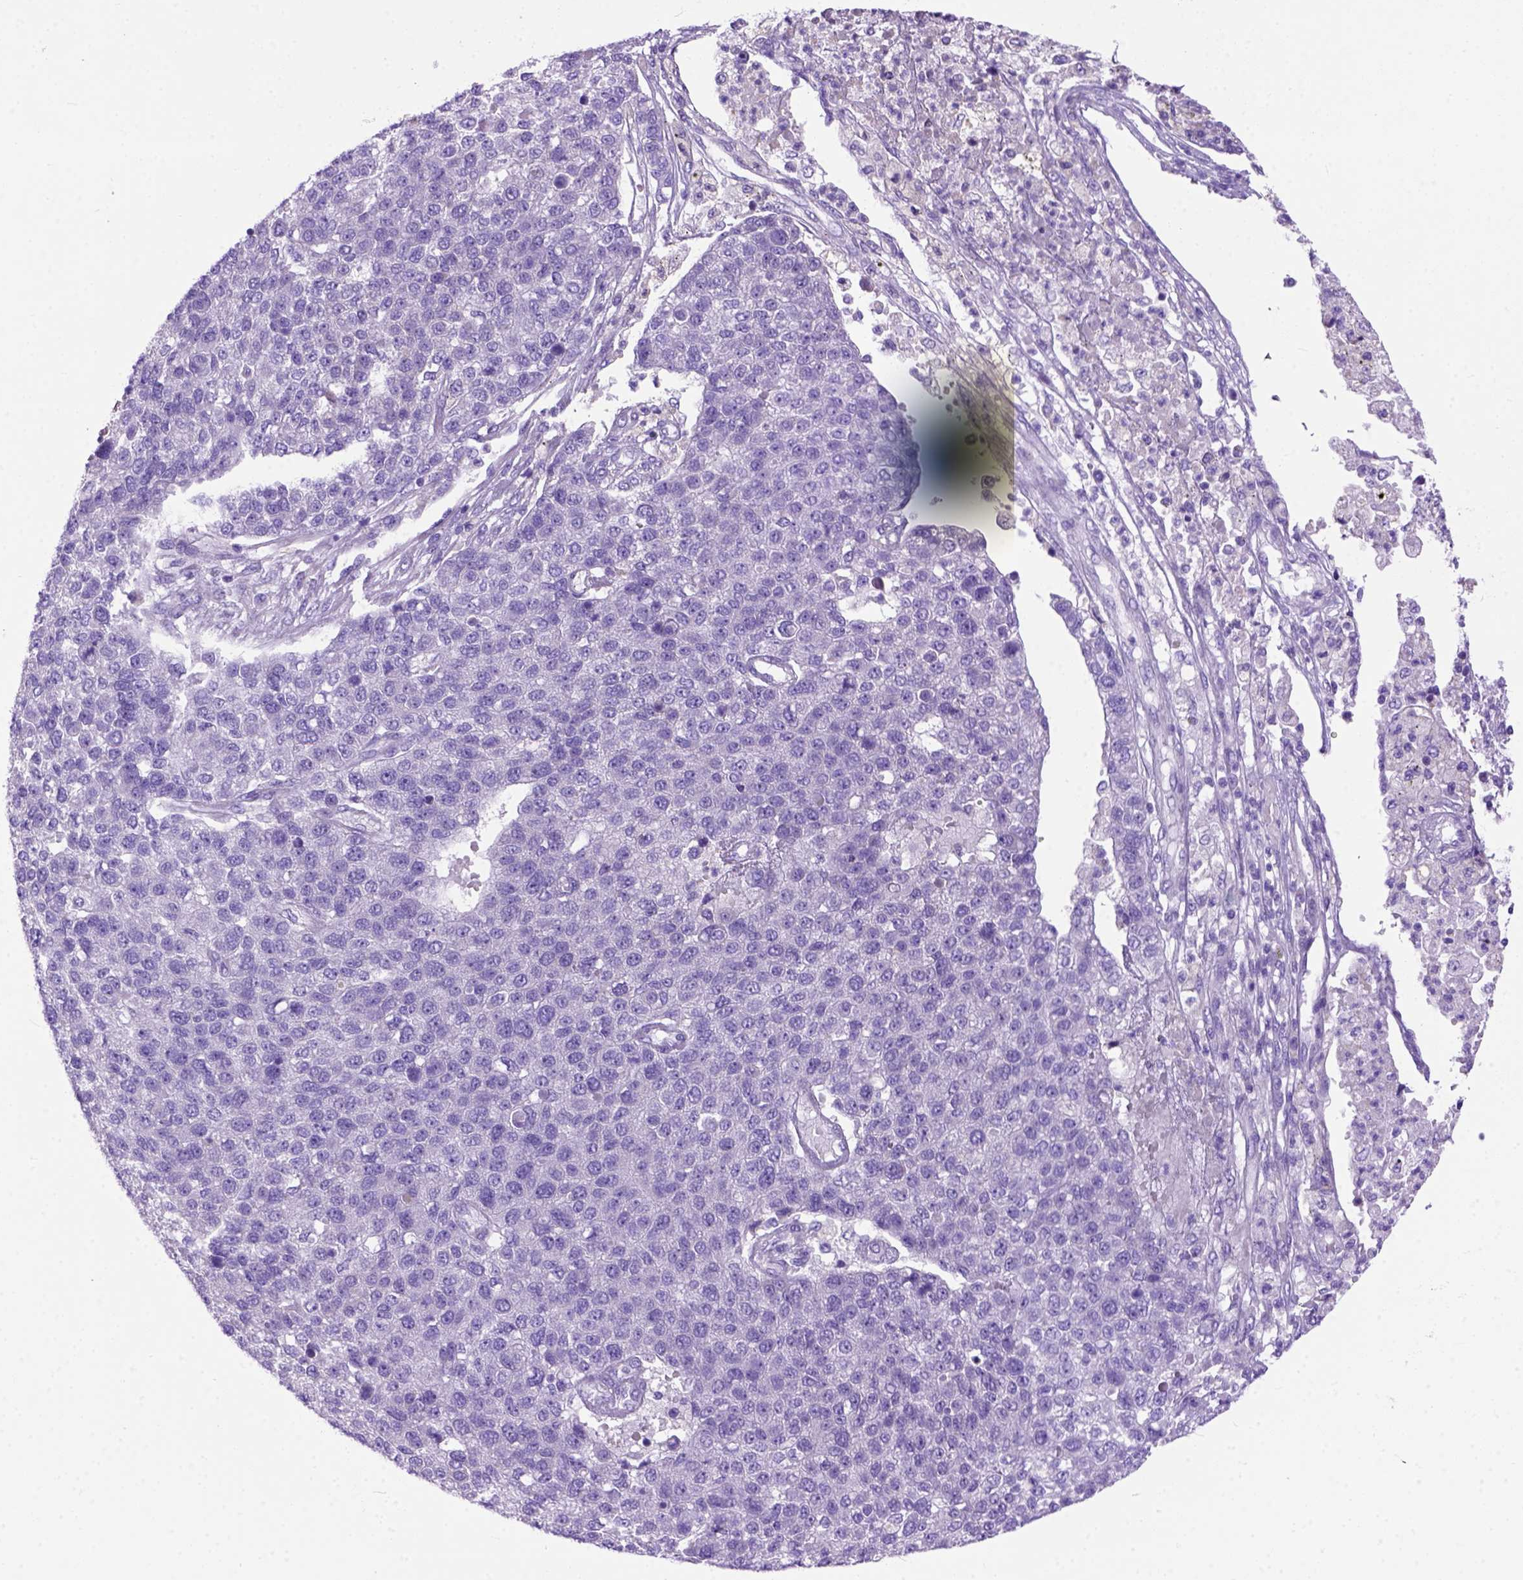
{"staining": {"intensity": "negative", "quantity": "none", "location": "none"}, "tissue": "pancreatic cancer", "cell_type": "Tumor cells", "image_type": "cancer", "snomed": [{"axis": "morphology", "description": "Adenocarcinoma, NOS"}, {"axis": "topography", "description": "Pancreas"}], "caption": "Tumor cells are negative for protein expression in human adenocarcinoma (pancreatic).", "gene": "ODAD3", "patient": {"sex": "female", "age": 61}}